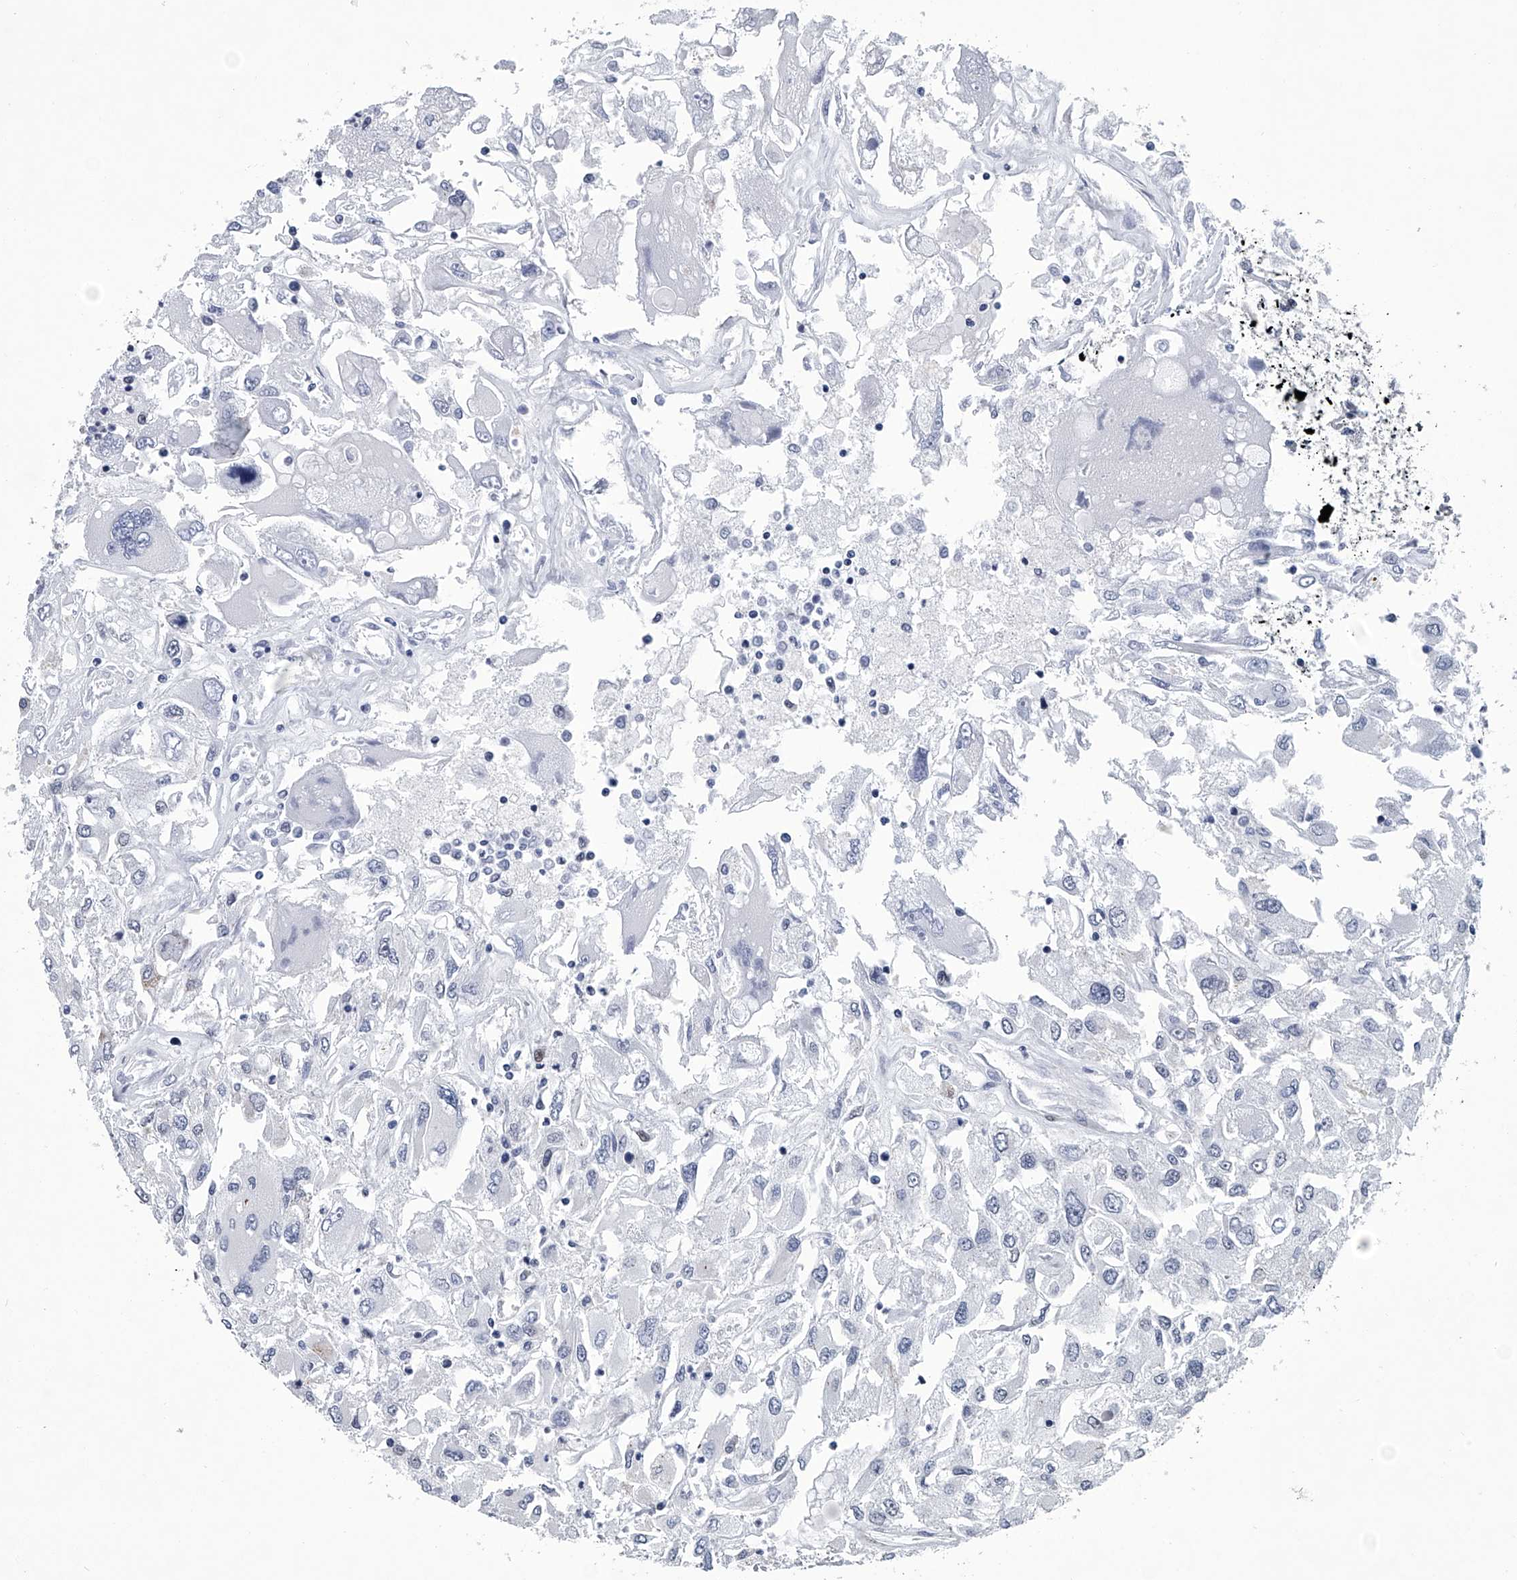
{"staining": {"intensity": "negative", "quantity": "none", "location": "none"}, "tissue": "renal cancer", "cell_type": "Tumor cells", "image_type": "cancer", "snomed": [{"axis": "morphology", "description": "Adenocarcinoma, NOS"}, {"axis": "topography", "description": "Kidney"}], "caption": "A high-resolution photomicrograph shows immunohistochemistry staining of adenocarcinoma (renal), which reveals no significant staining in tumor cells.", "gene": "PPP2R5D", "patient": {"sex": "female", "age": 52}}